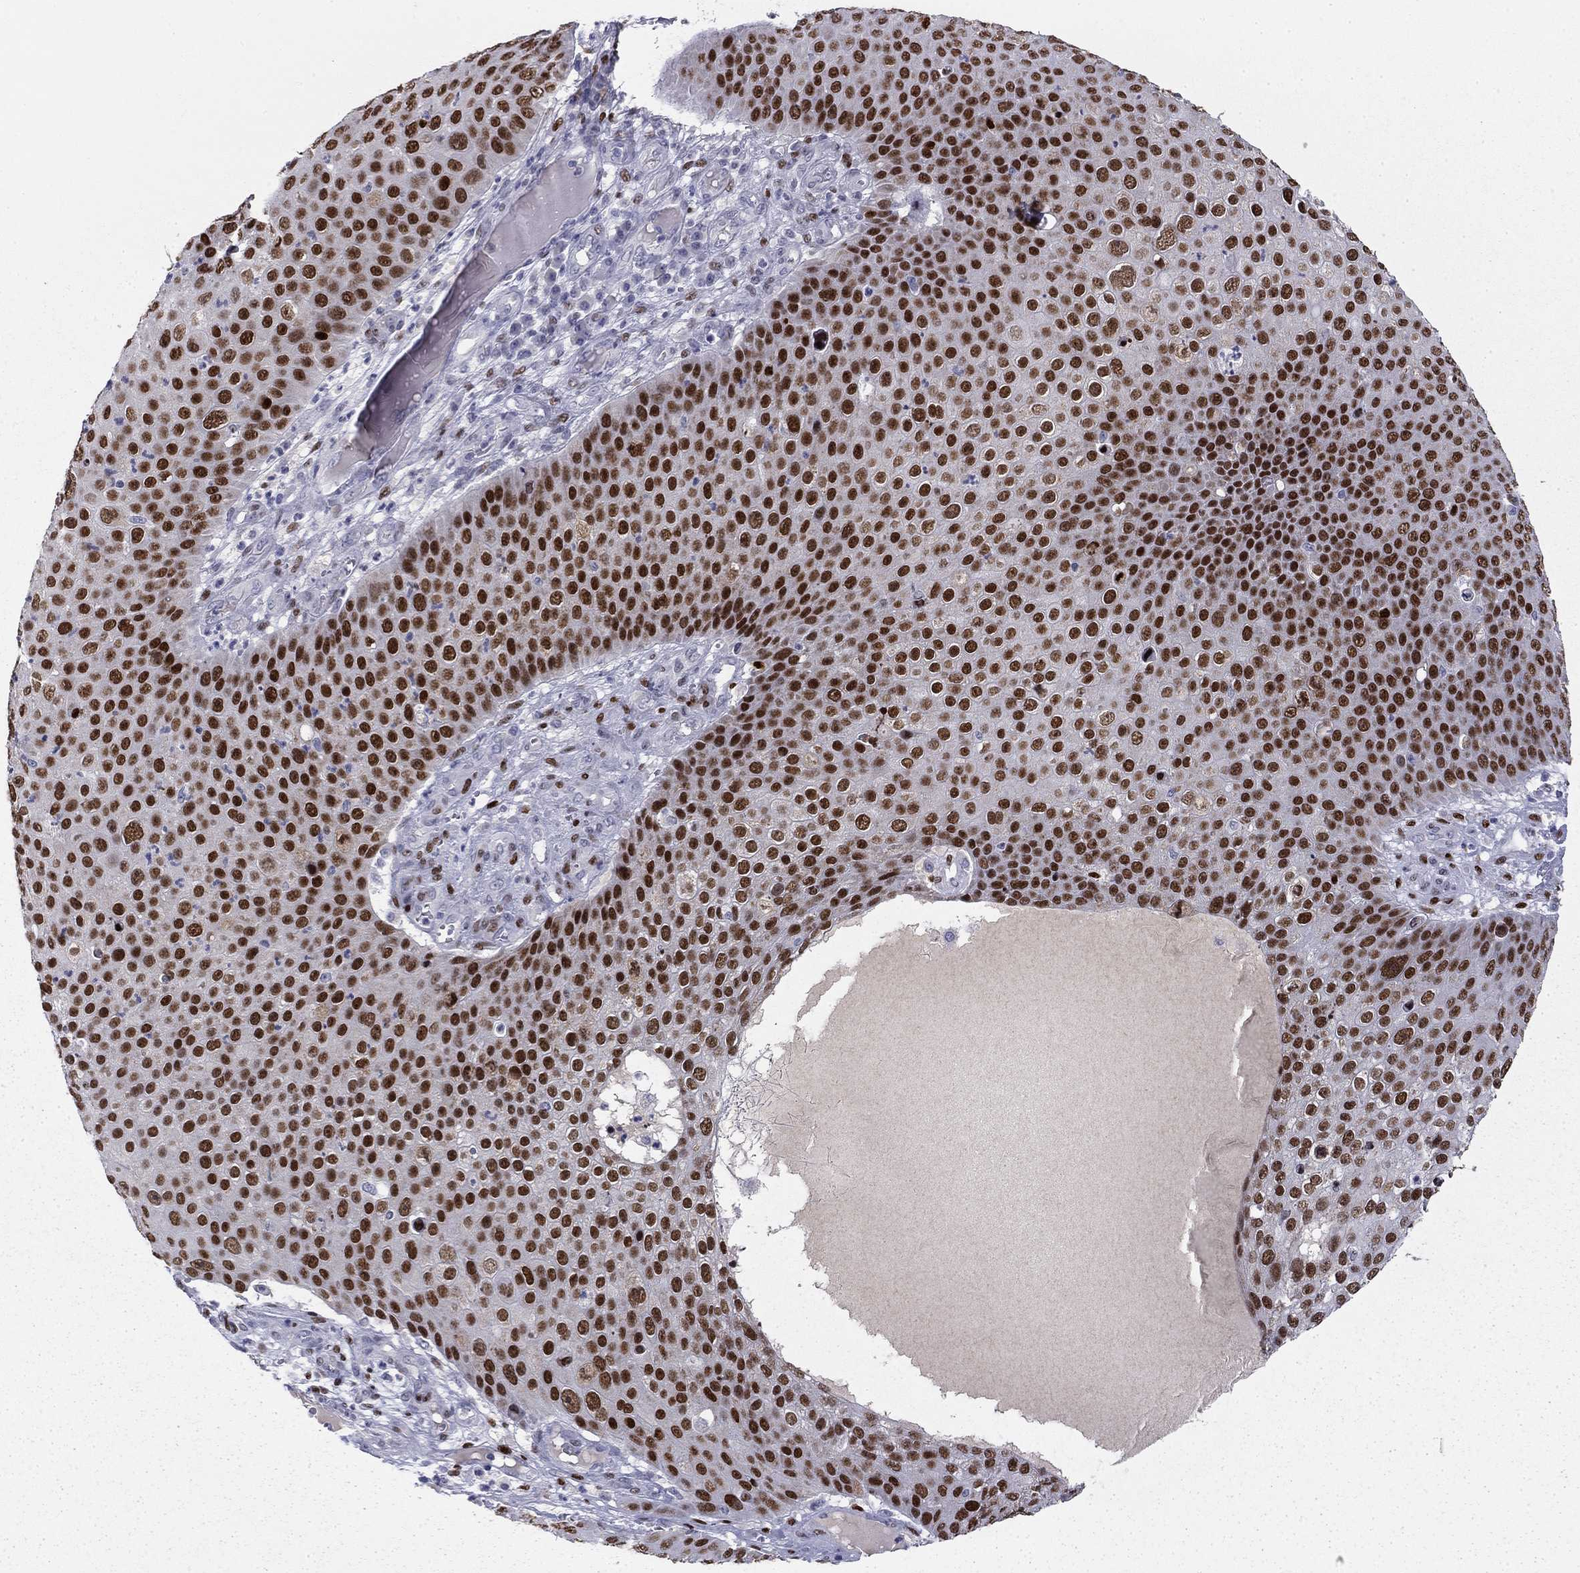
{"staining": {"intensity": "strong", "quantity": ">75%", "location": "nuclear"}, "tissue": "skin cancer", "cell_type": "Tumor cells", "image_type": "cancer", "snomed": [{"axis": "morphology", "description": "Squamous cell carcinoma, NOS"}, {"axis": "topography", "description": "Skin"}], "caption": "Skin squamous cell carcinoma stained with a protein marker exhibits strong staining in tumor cells.", "gene": "TFAP2B", "patient": {"sex": "male", "age": 71}}